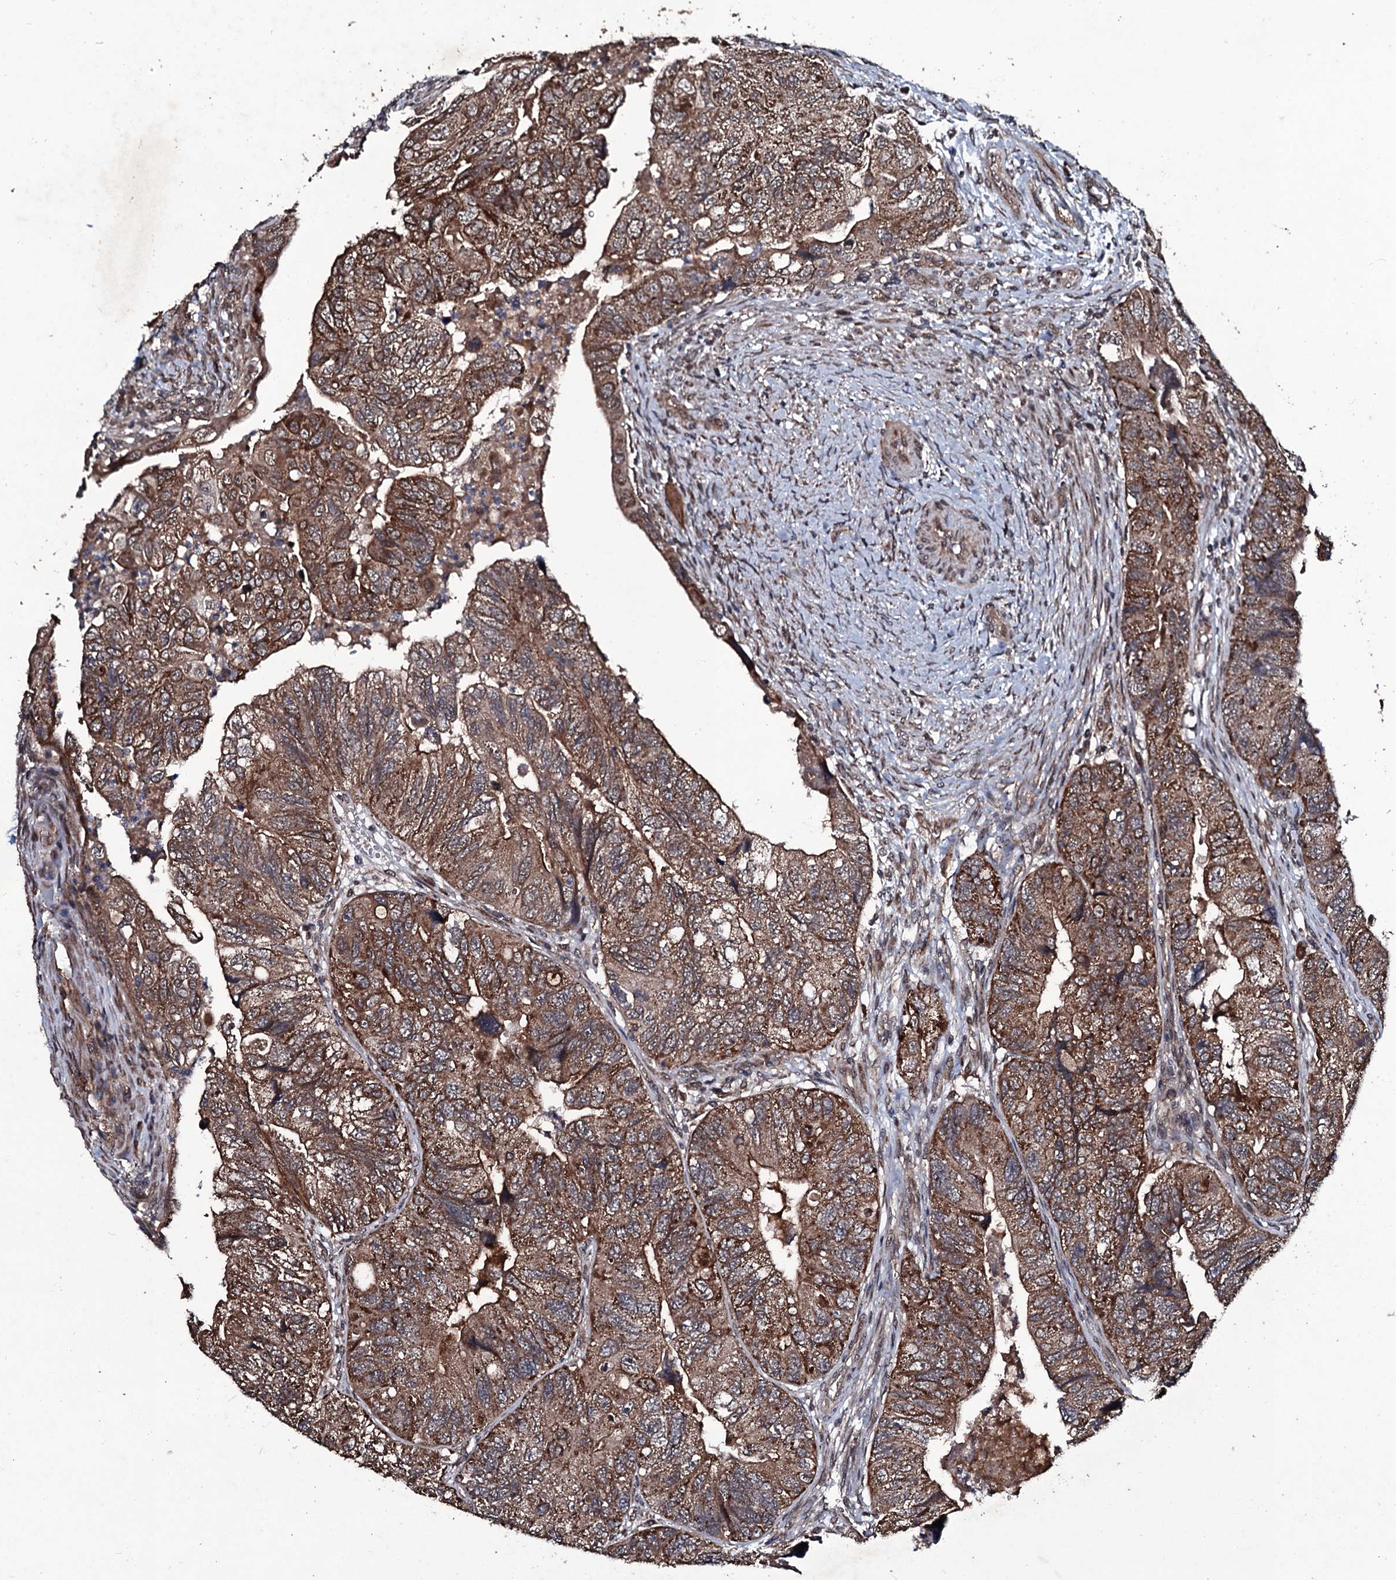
{"staining": {"intensity": "moderate", "quantity": ">75%", "location": "cytoplasmic/membranous"}, "tissue": "colorectal cancer", "cell_type": "Tumor cells", "image_type": "cancer", "snomed": [{"axis": "morphology", "description": "Adenocarcinoma, NOS"}, {"axis": "topography", "description": "Rectum"}], "caption": "Moderate cytoplasmic/membranous expression is identified in about >75% of tumor cells in colorectal cancer (adenocarcinoma).", "gene": "MRPS31", "patient": {"sex": "male", "age": 63}}